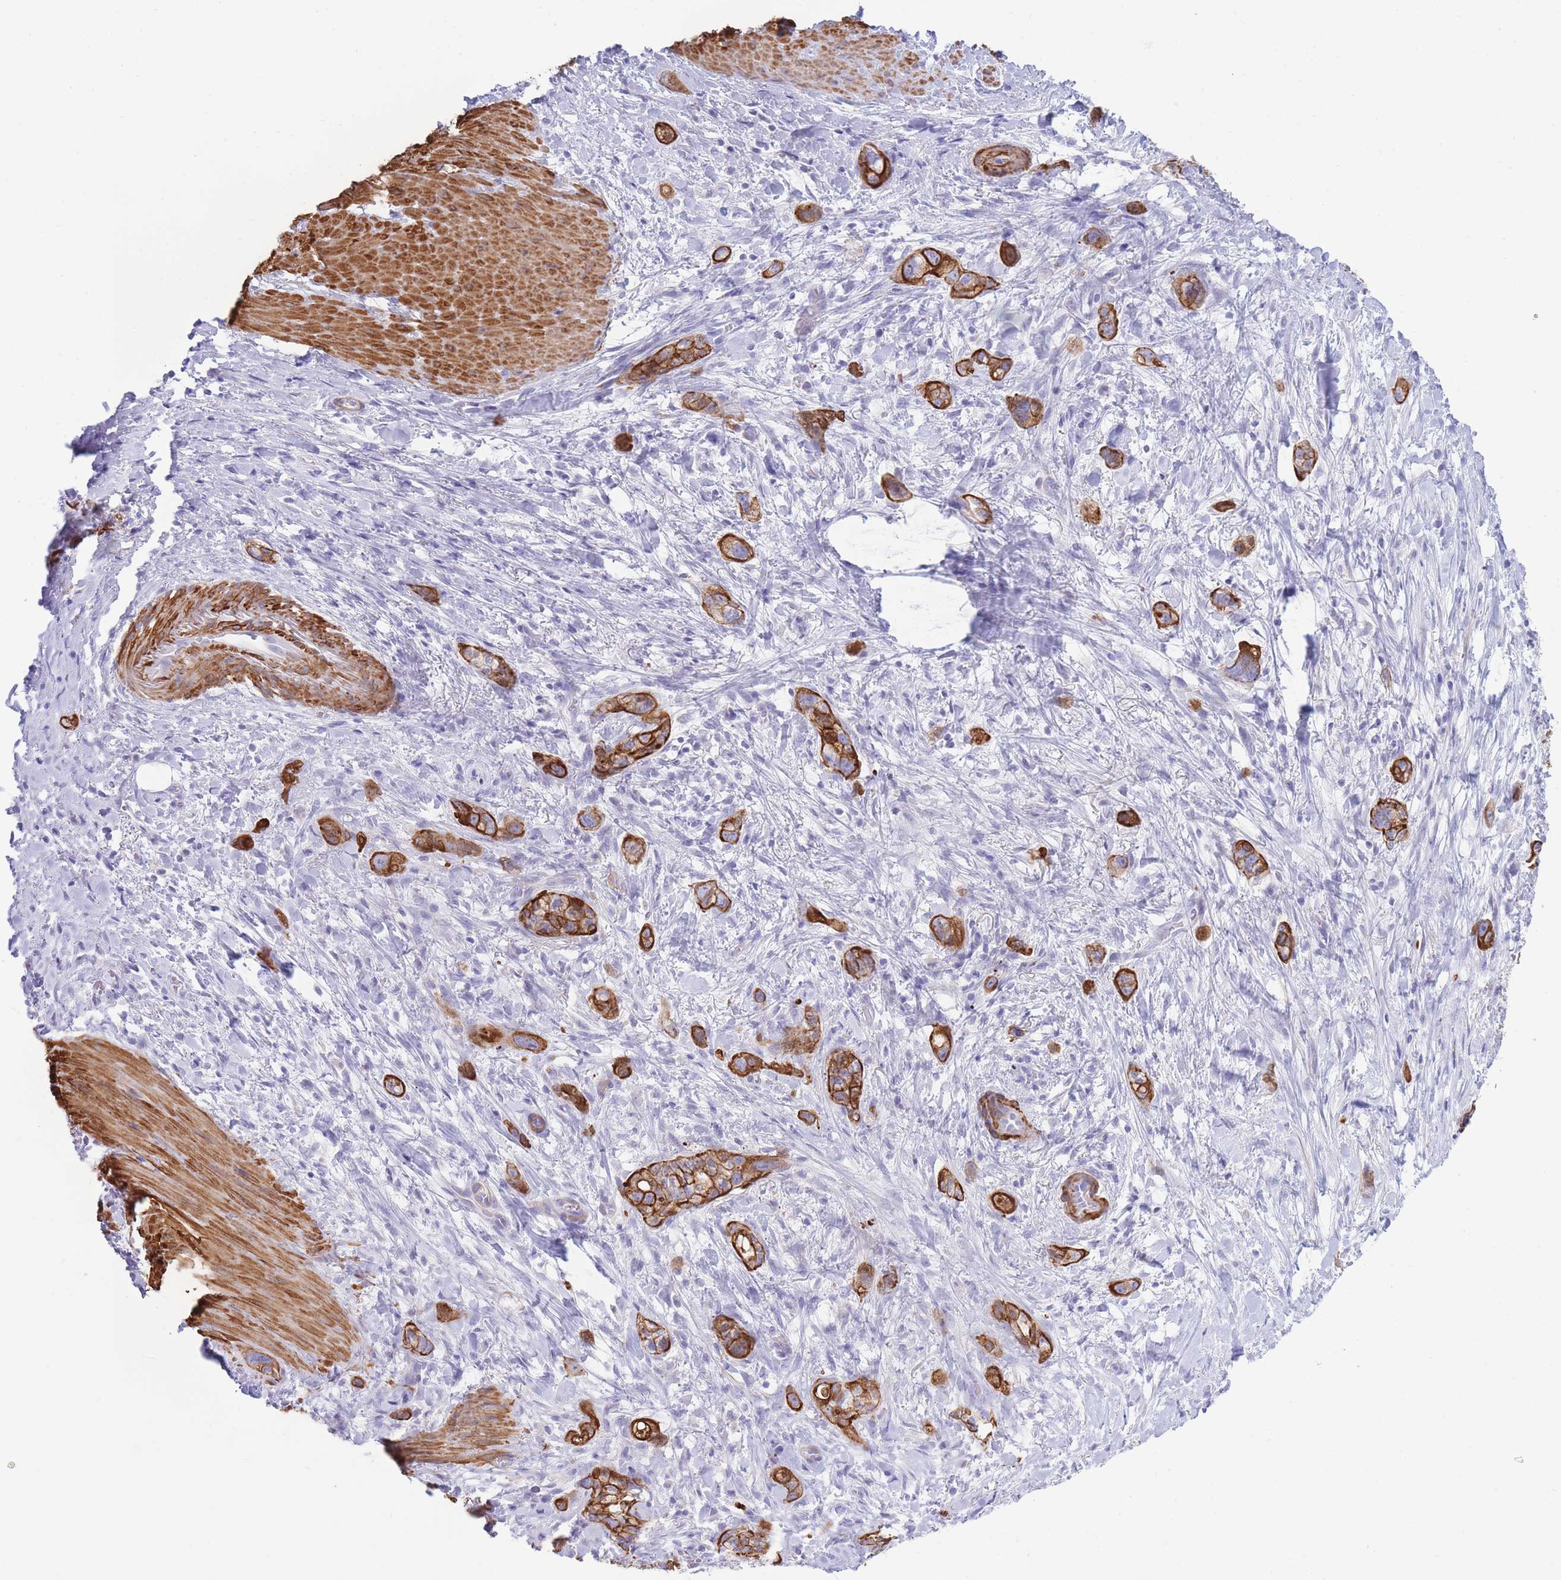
{"staining": {"intensity": "strong", "quantity": ">75%", "location": "cytoplasmic/membranous"}, "tissue": "stomach cancer", "cell_type": "Tumor cells", "image_type": "cancer", "snomed": [{"axis": "morphology", "description": "Adenocarcinoma, NOS"}, {"axis": "topography", "description": "Stomach"}, {"axis": "topography", "description": "Stomach, lower"}], "caption": "The photomicrograph reveals staining of adenocarcinoma (stomach), revealing strong cytoplasmic/membranous protein positivity (brown color) within tumor cells.", "gene": "VWA8", "patient": {"sex": "female", "age": 48}}